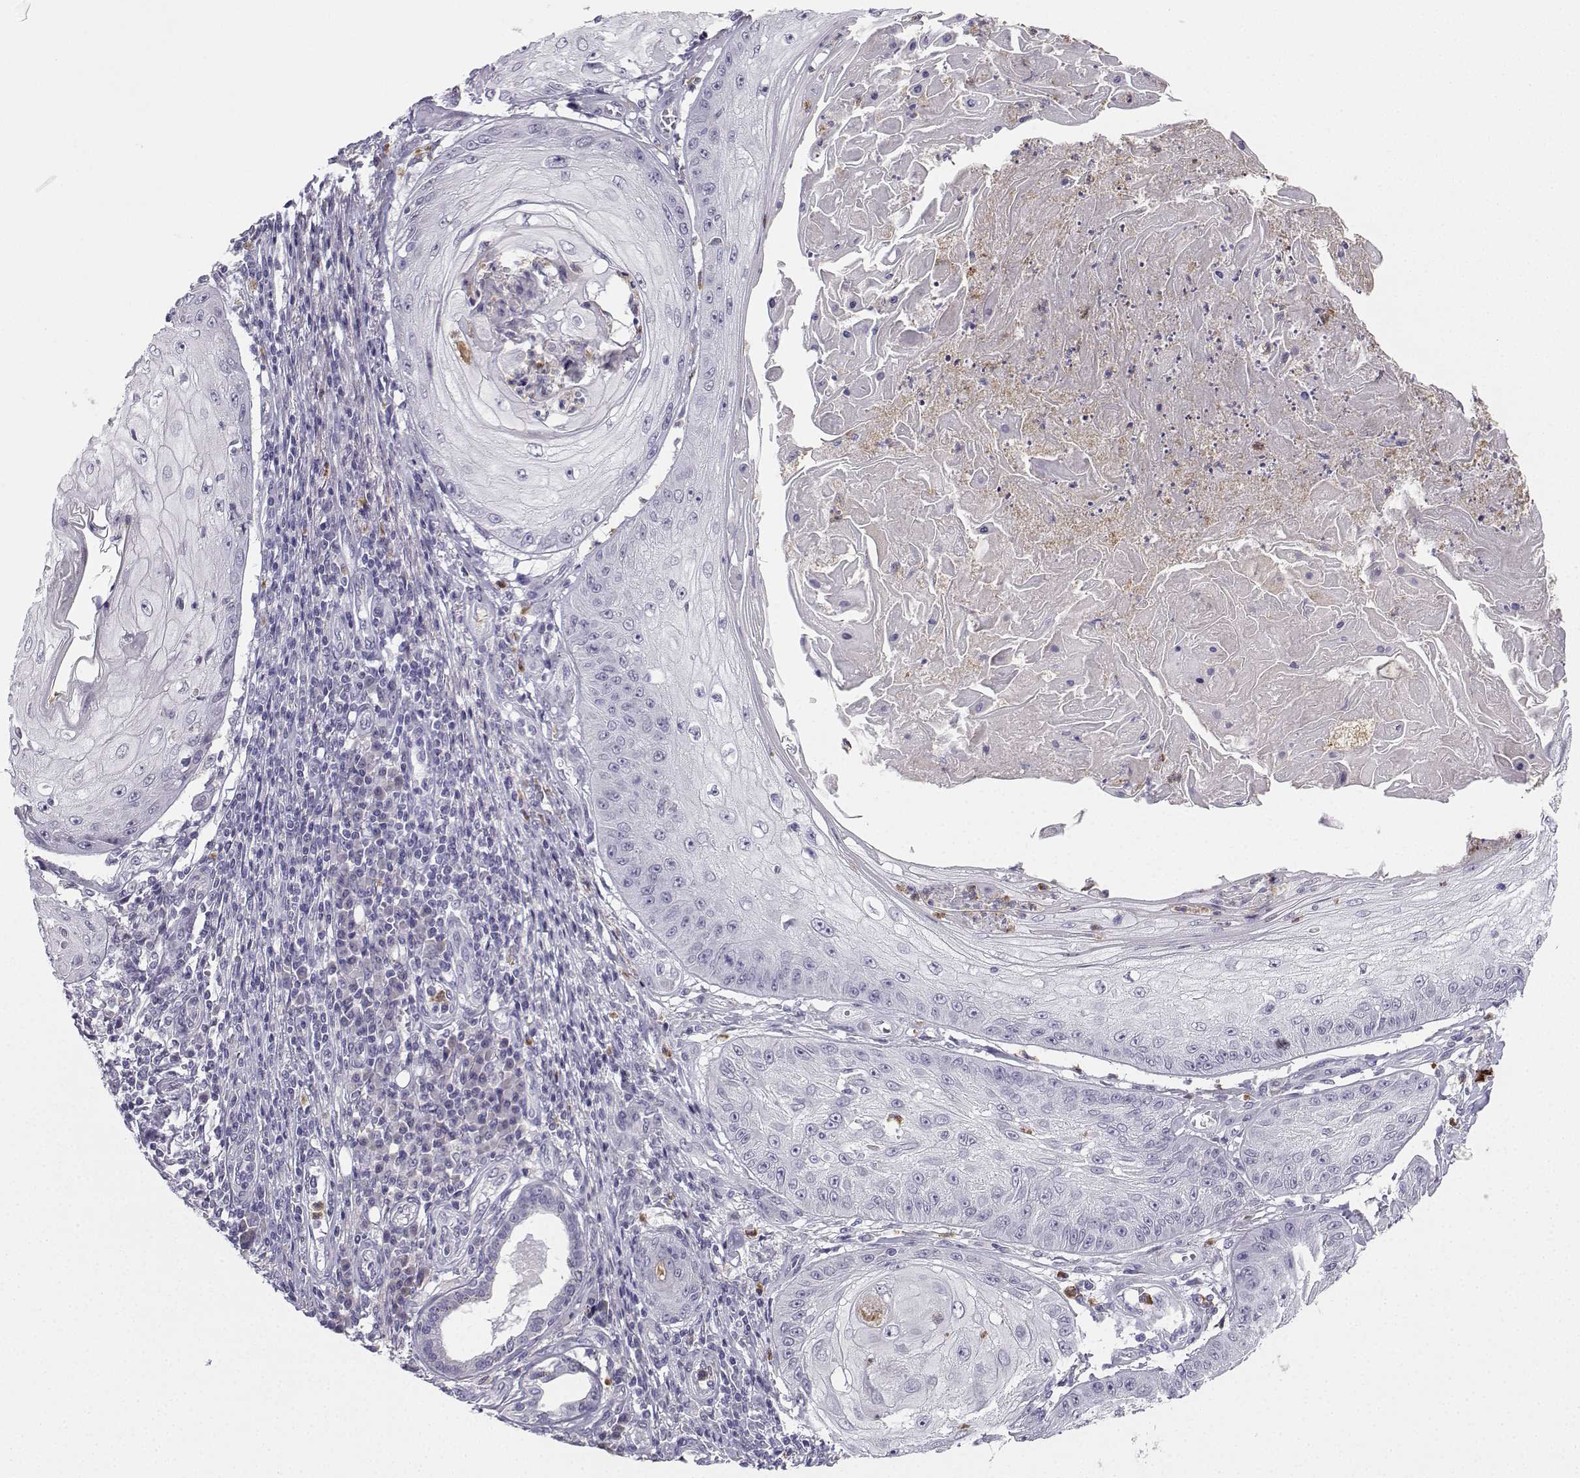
{"staining": {"intensity": "negative", "quantity": "none", "location": "none"}, "tissue": "skin cancer", "cell_type": "Tumor cells", "image_type": "cancer", "snomed": [{"axis": "morphology", "description": "Squamous cell carcinoma, NOS"}, {"axis": "topography", "description": "Skin"}], "caption": "Immunohistochemistry of human squamous cell carcinoma (skin) displays no positivity in tumor cells. (DAB immunohistochemistry (IHC) with hematoxylin counter stain).", "gene": "CALY", "patient": {"sex": "male", "age": 70}}